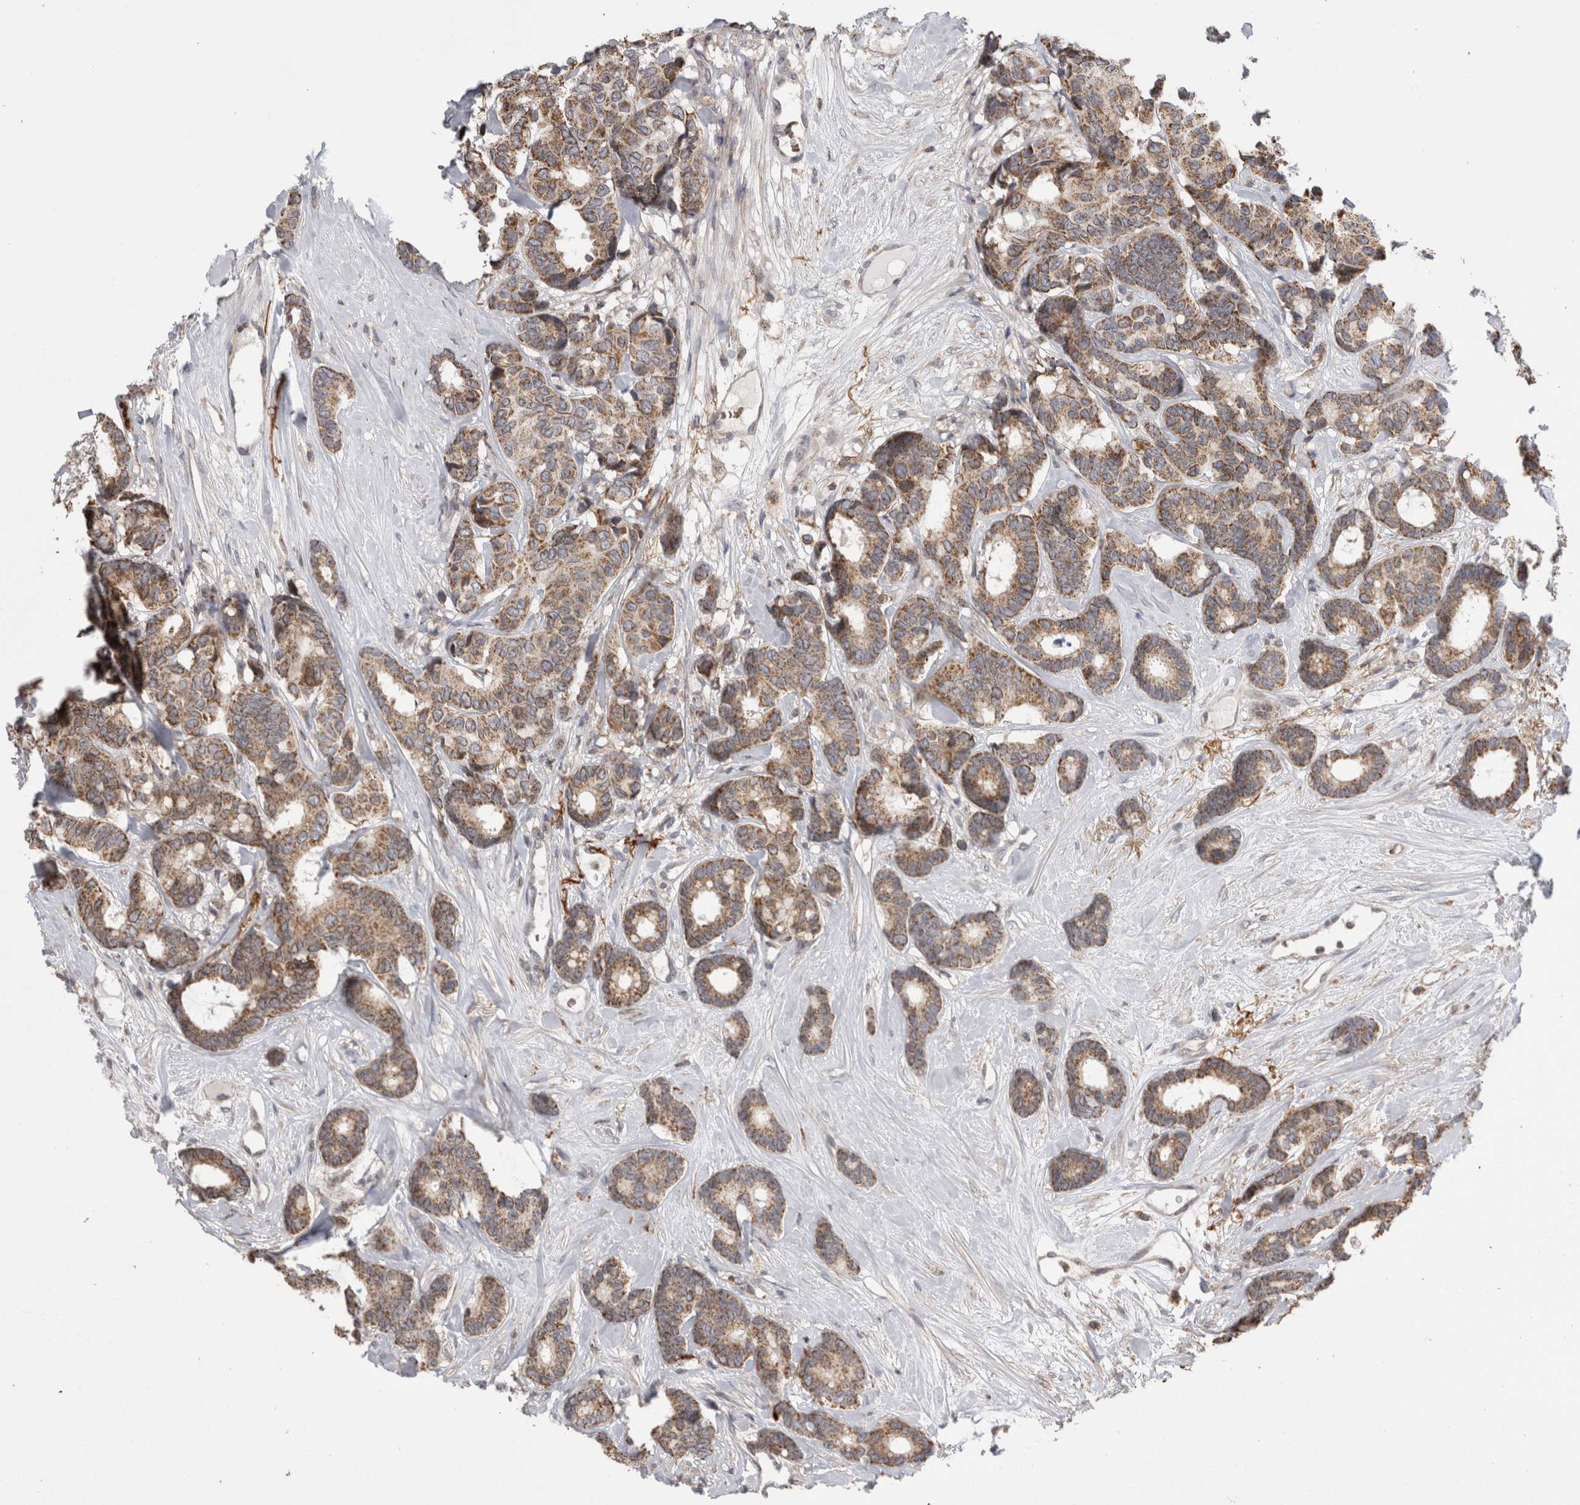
{"staining": {"intensity": "moderate", "quantity": ">75%", "location": "cytoplasmic/membranous"}, "tissue": "breast cancer", "cell_type": "Tumor cells", "image_type": "cancer", "snomed": [{"axis": "morphology", "description": "Duct carcinoma"}, {"axis": "topography", "description": "Breast"}], "caption": "Immunohistochemical staining of breast cancer displays medium levels of moderate cytoplasmic/membranous expression in approximately >75% of tumor cells. The staining was performed using DAB (3,3'-diaminobenzidine) to visualize the protein expression in brown, while the nuclei were stained in blue with hematoxylin (Magnification: 20x).", "gene": "DARS2", "patient": {"sex": "female", "age": 87}}